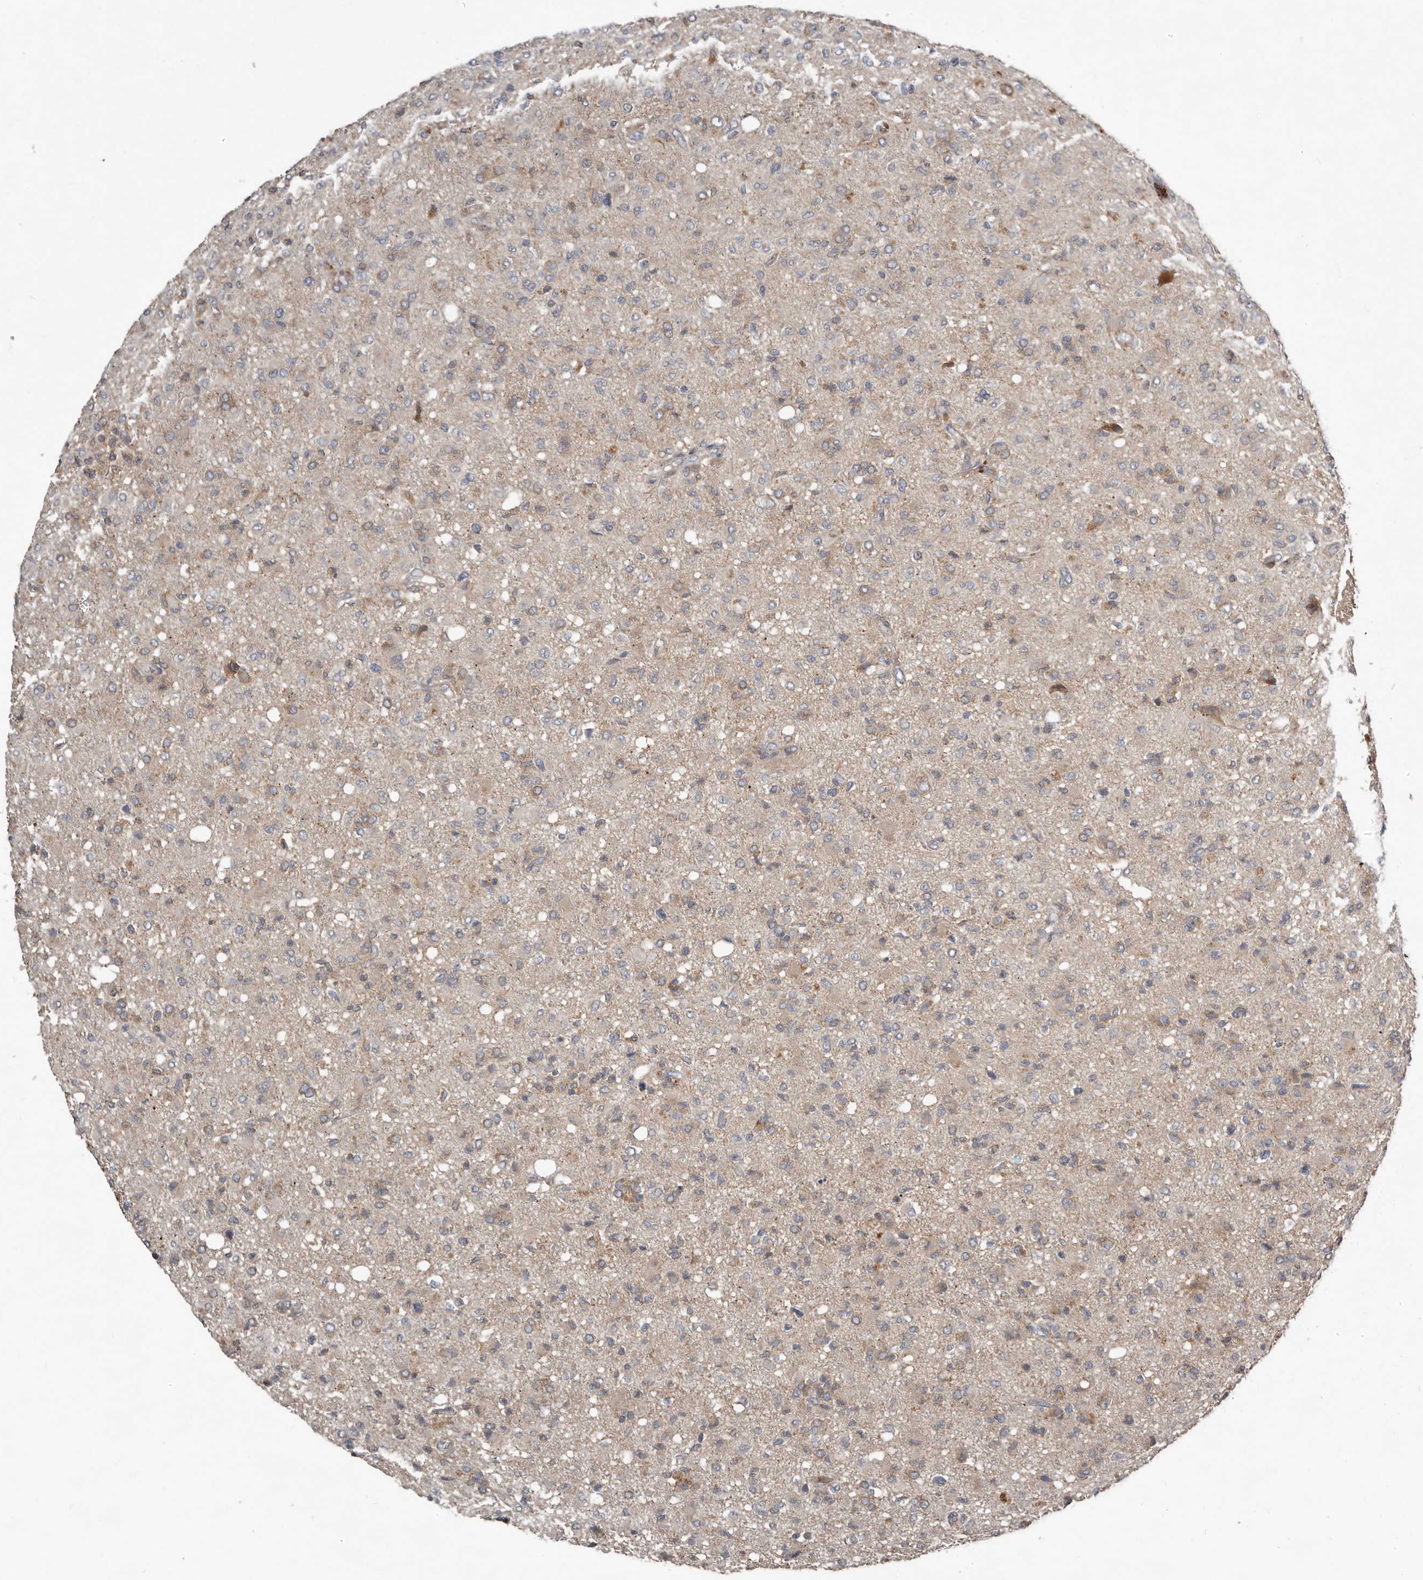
{"staining": {"intensity": "weak", "quantity": "<25%", "location": "cytoplasmic/membranous"}, "tissue": "glioma", "cell_type": "Tumor cells", "image_type": "cancer", "snomed": [{"axis": "morphology", "description": "Glioma, malignant, High grade"}, {"axis": "topography", "description": "Brain"}], "caption": "Malignant glioma (high-grade) was stained to show a protein in brown. There is no significant staining in tumor cells. (Stains: DAB (3,3'-diaminobenzidine) immunohistochemistry with hematoxylin counter stain, Microscopy: brightfield microscopy at high magnification).", "gene": "FBXO31", "patient": {"sex": "female", "age": 57}}